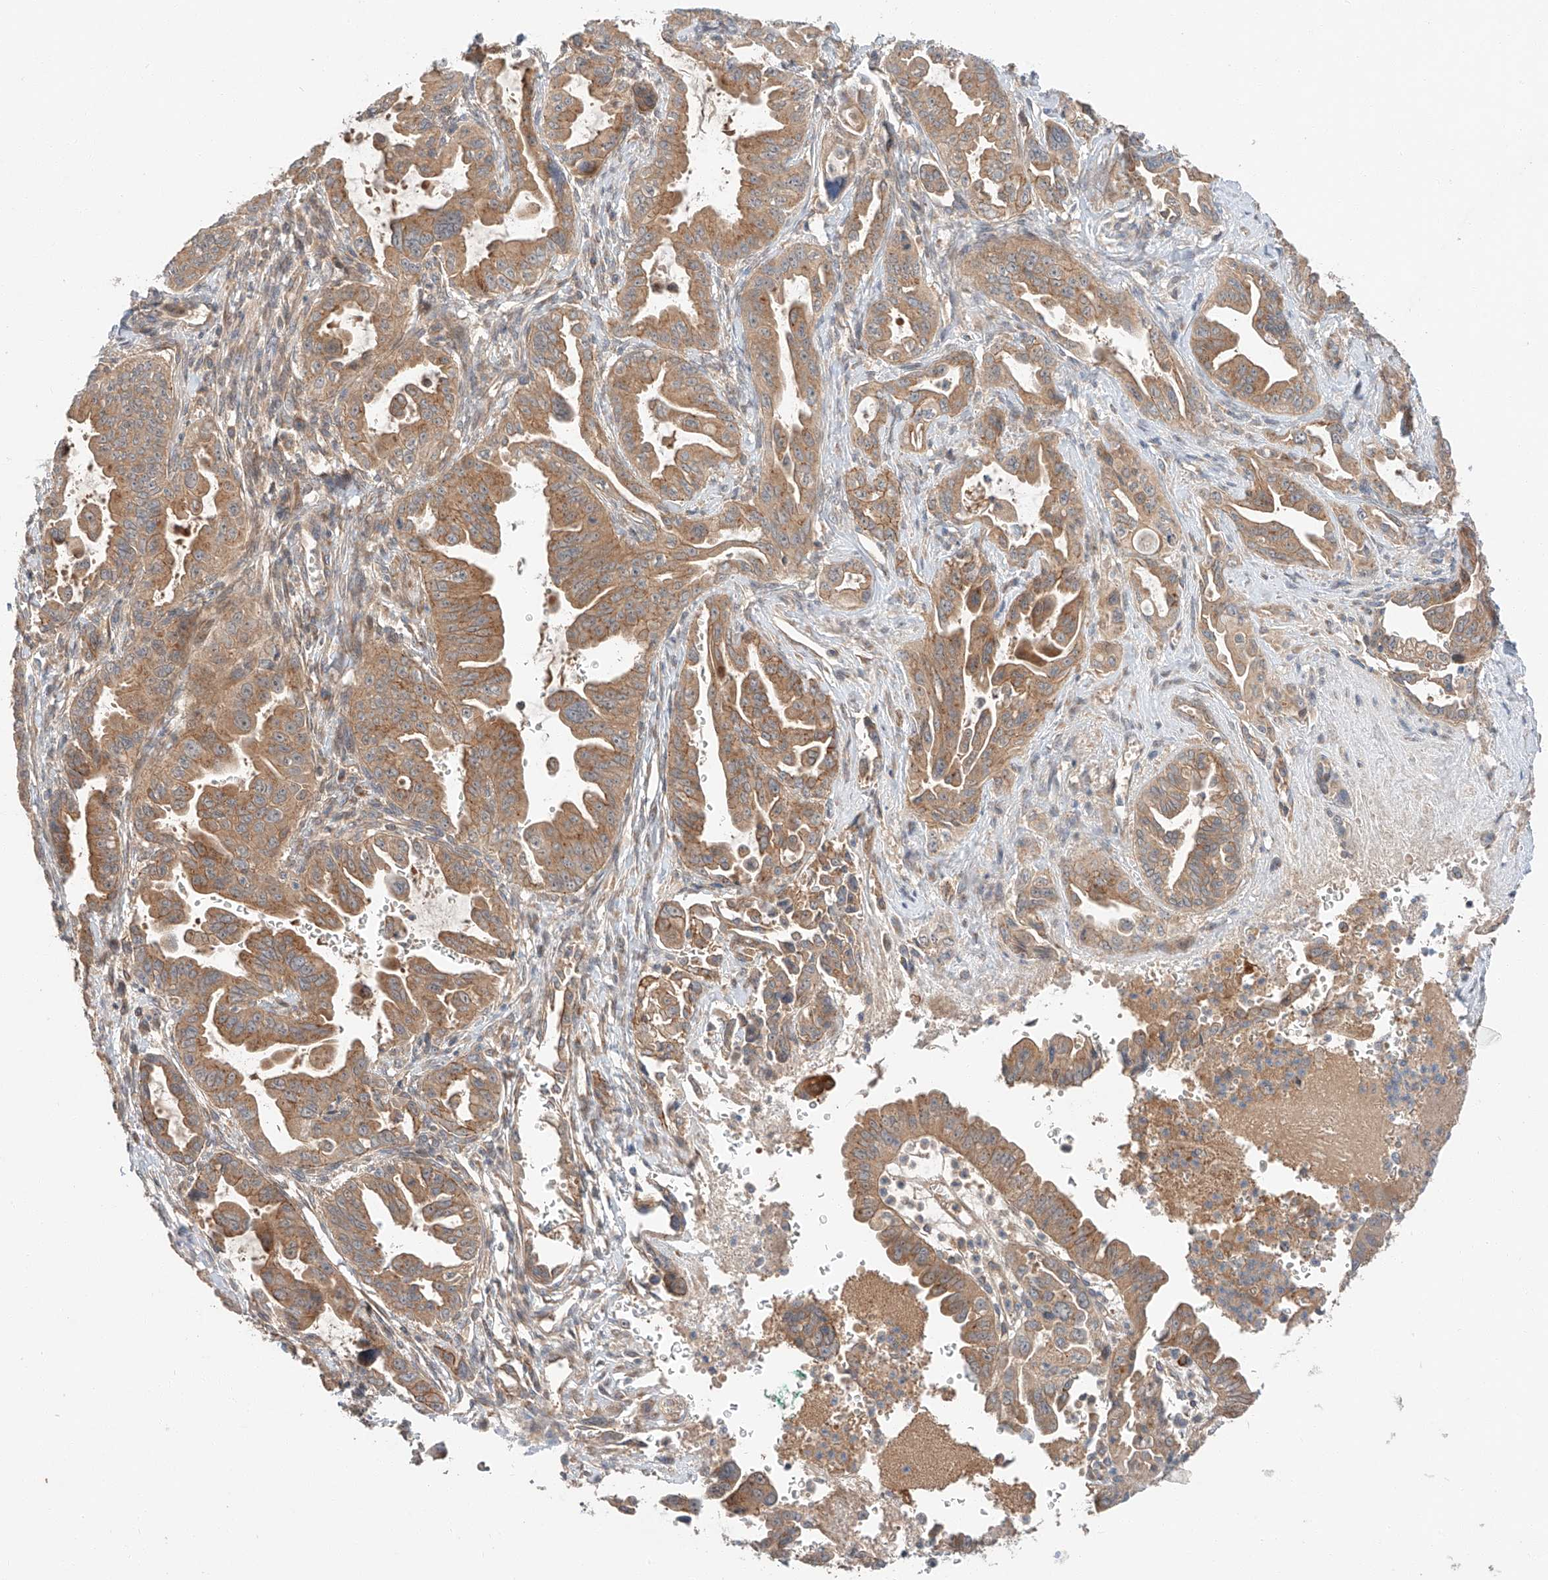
{"staining": {"intensity": "moderate", "quantity": ">75%", "location": "cytoplasmic/membranous"}, "tissue": "pancreatic cancer", "cell_type": "Tumor cells", "image_type": "cancer", "snomed": [{"axis": "morphology", "description": "Adenocarcinoma, NOS"}, {"axis": "topography", "description": "Pancreas"}], "caption": "Pancreatic cancer (adenocarcinoma) tissue exhibits moderate cytoplasmic/membranous positivity in about >75% of tumor cells, visualized by immunohistochemistry.", "gene": "XPNPEP1", "patient": {"sex": "male", "age": 70}}